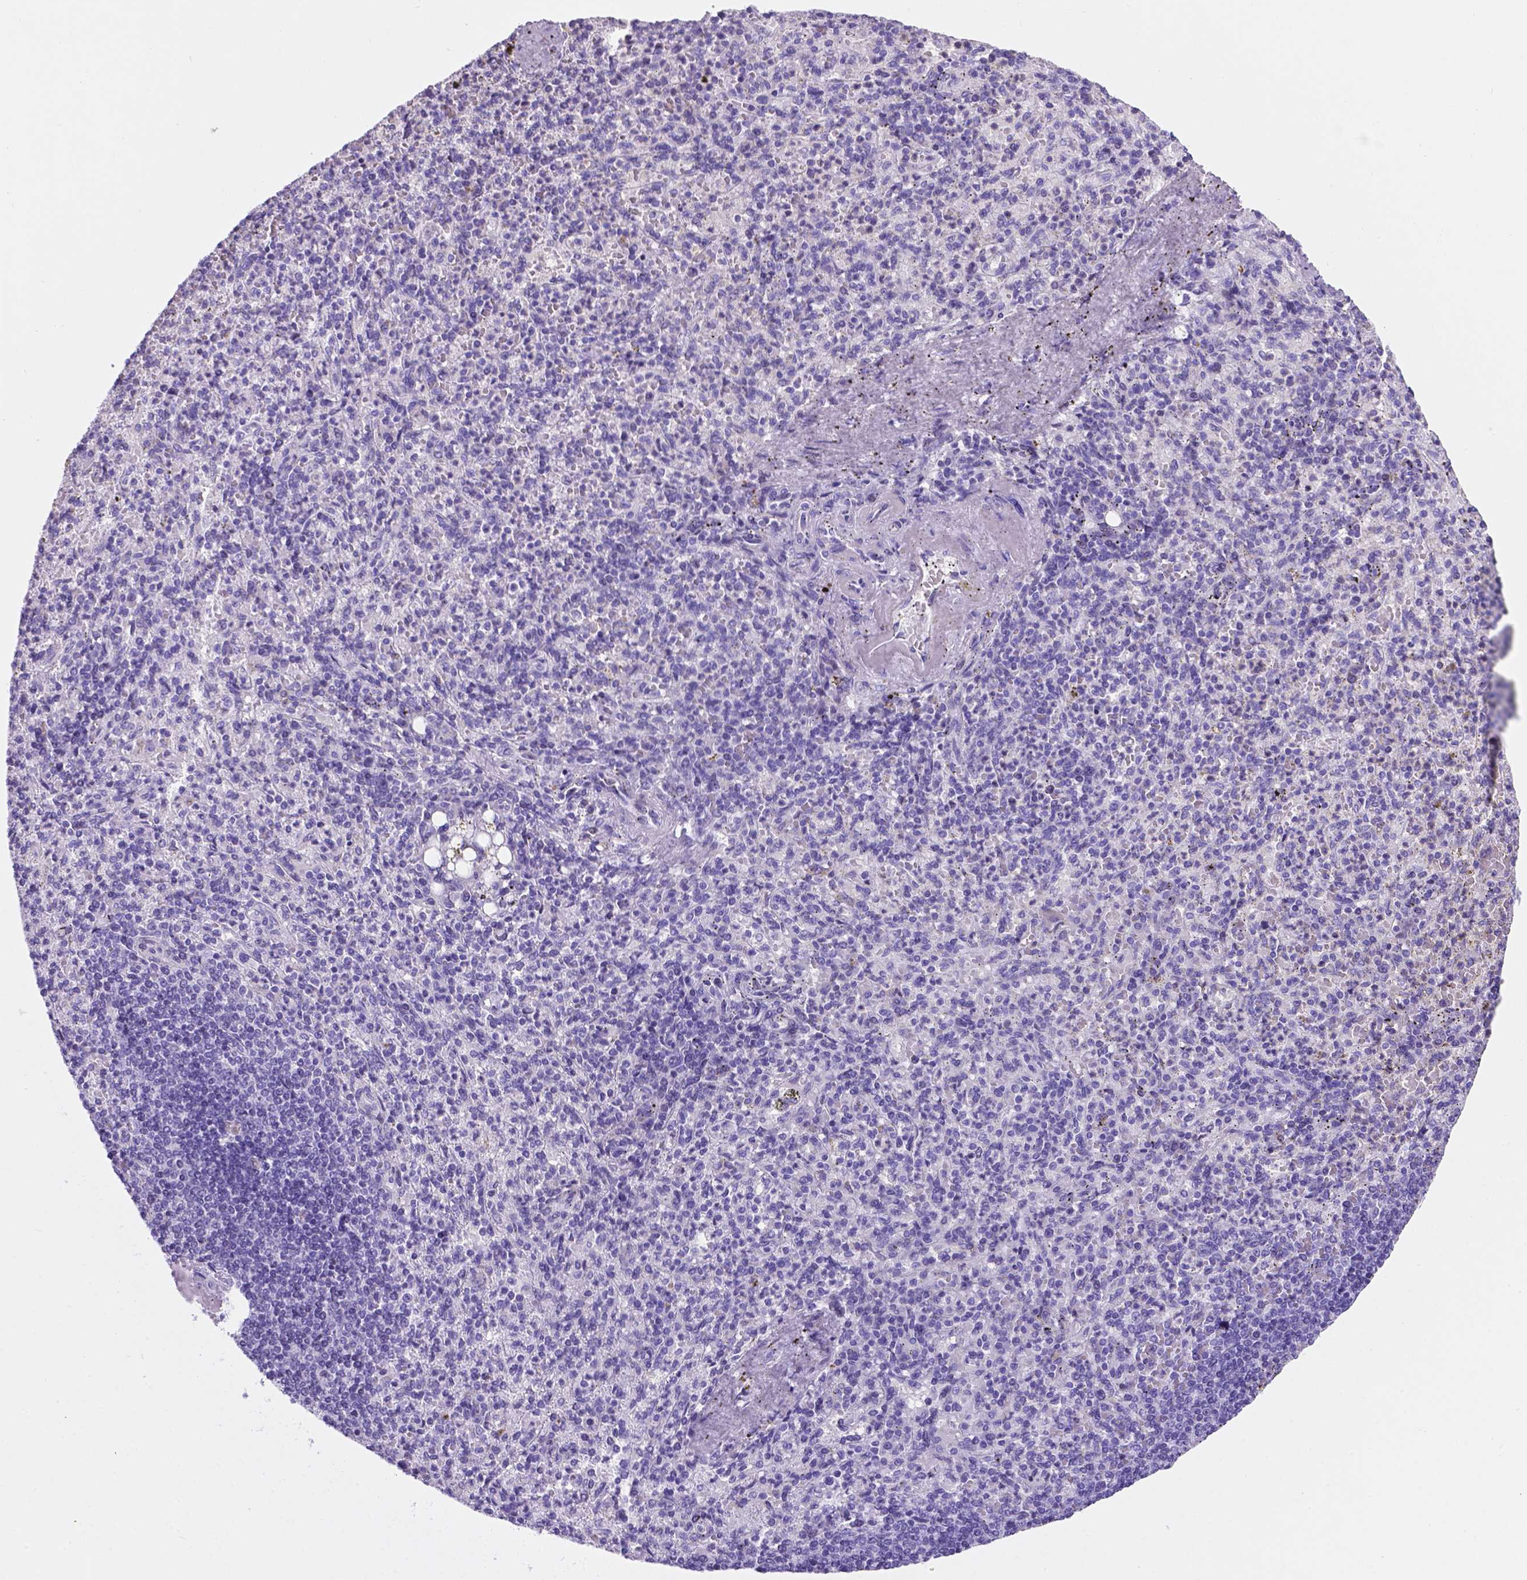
{"staining": {"intensity": "negative", "quantity": "none", "location": "none"}, "tissue": "spleen", "cell_type": "Cells in red pulp", "image_type": "normal", "snomed": [{"axis": "morphology", "description": "Normal tissue, NOS"}, {"axis": "topography", "description": "Spleen"}], "caption": "Immunohistochemistry of normal human spleen exhibits no staining in cells in red pulp. (DAB (3,3'-diaminobenzidine) immunohistochemistry (IHC) visualized using brightfield microscopy, high magnification).", "gene": "C17orf107", "patient": {"sex": "female", "age": 74}}